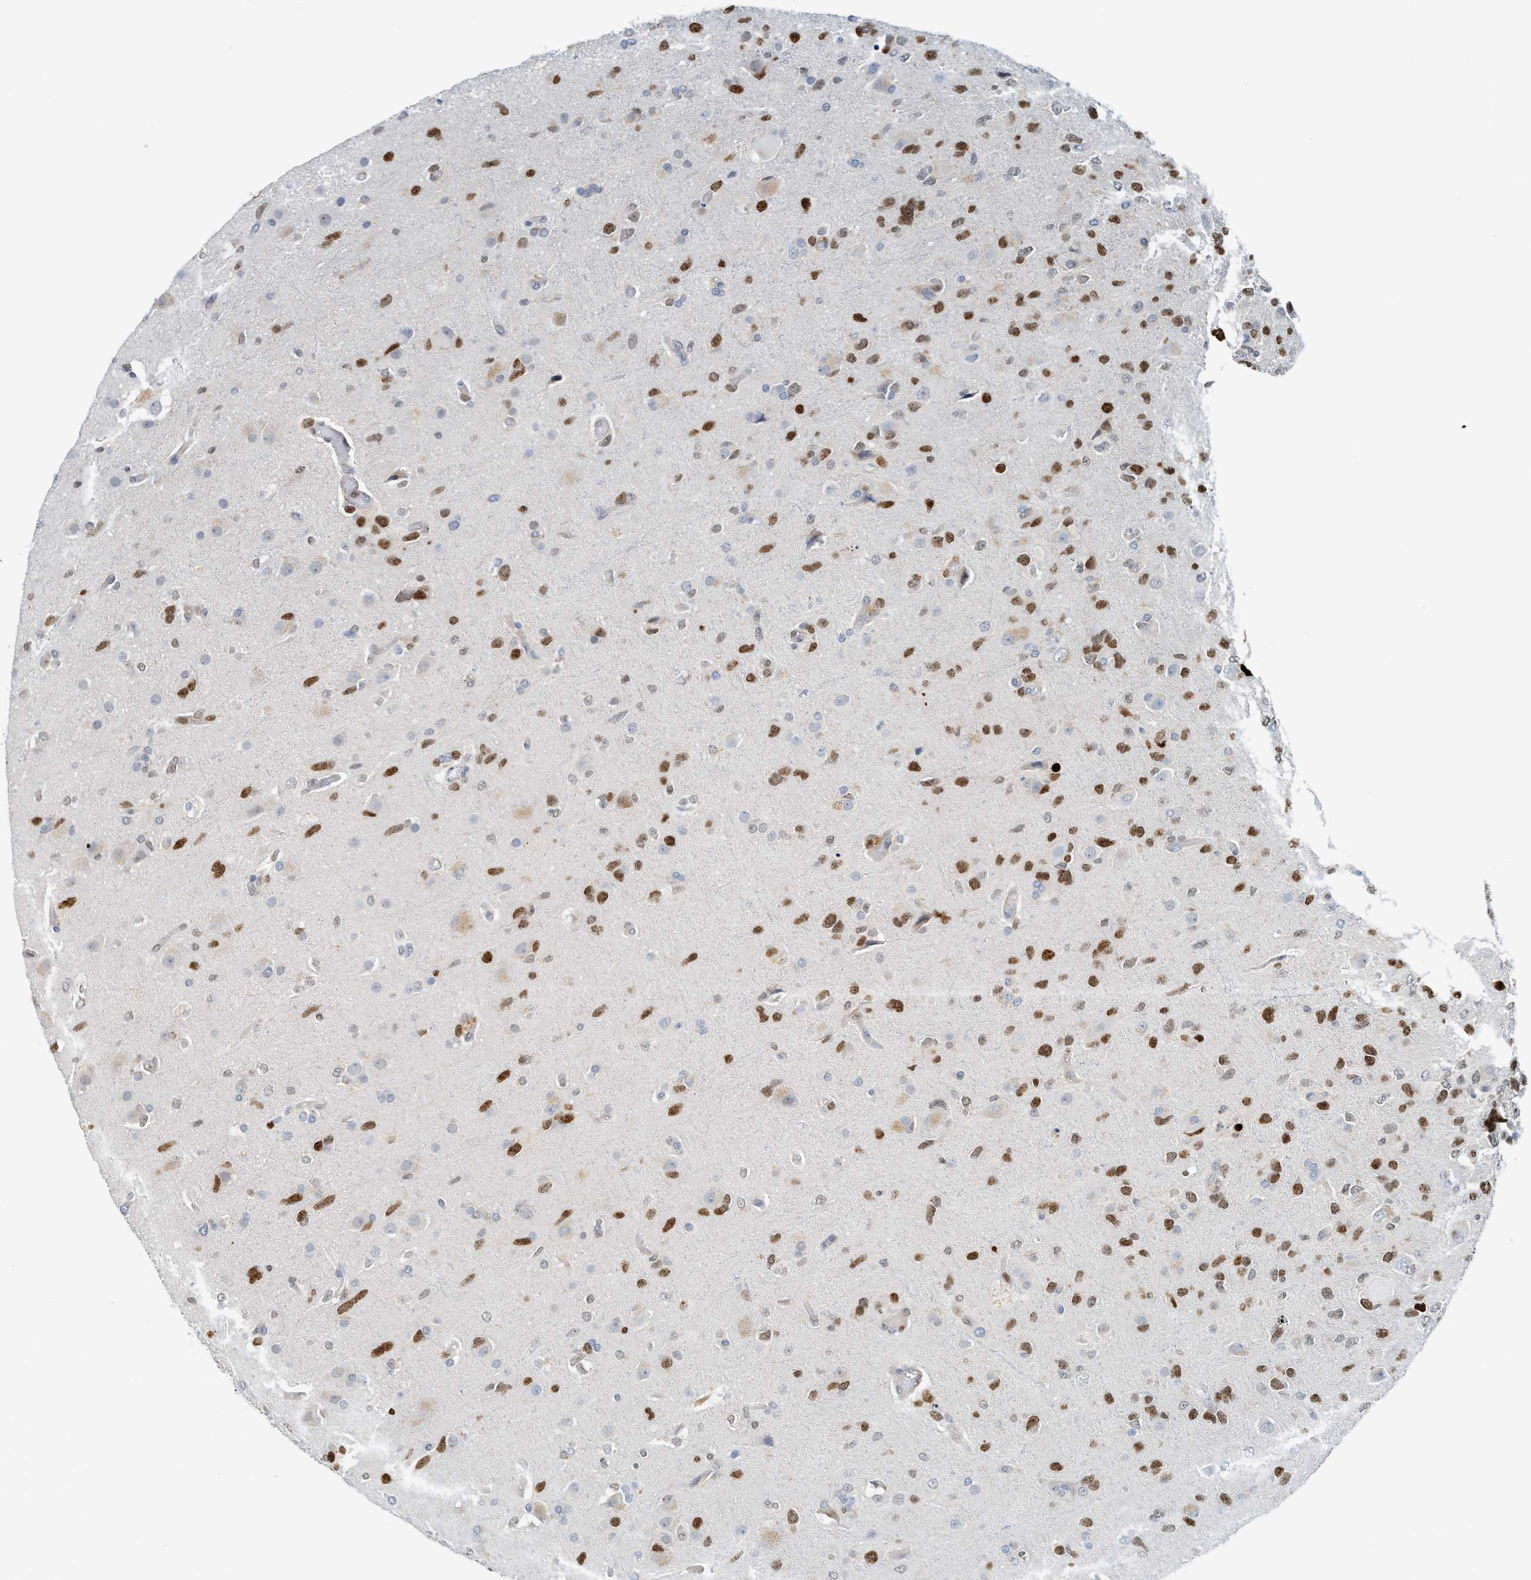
{"staining": {"intensity": "moderate", "quantity": ">75%", "location": "nuclear"}, "tissue": "glioma", "cell_type": "Tumor cells", "image_type": "cancer", "snomed": [{"axis": "morphology", "description": "Glioma, malignant, High grade"}, {"axis": "topography", "description": "Brain"}], "caption": "DAB (3,3'-diaminobenzidine) immunohistochemical staining of human glioma reveals moderate nuclear protein positivity in about >75% of tumor cells.", "gene": "SH3D19", "patient": {"sex": "female", "age": 58}}